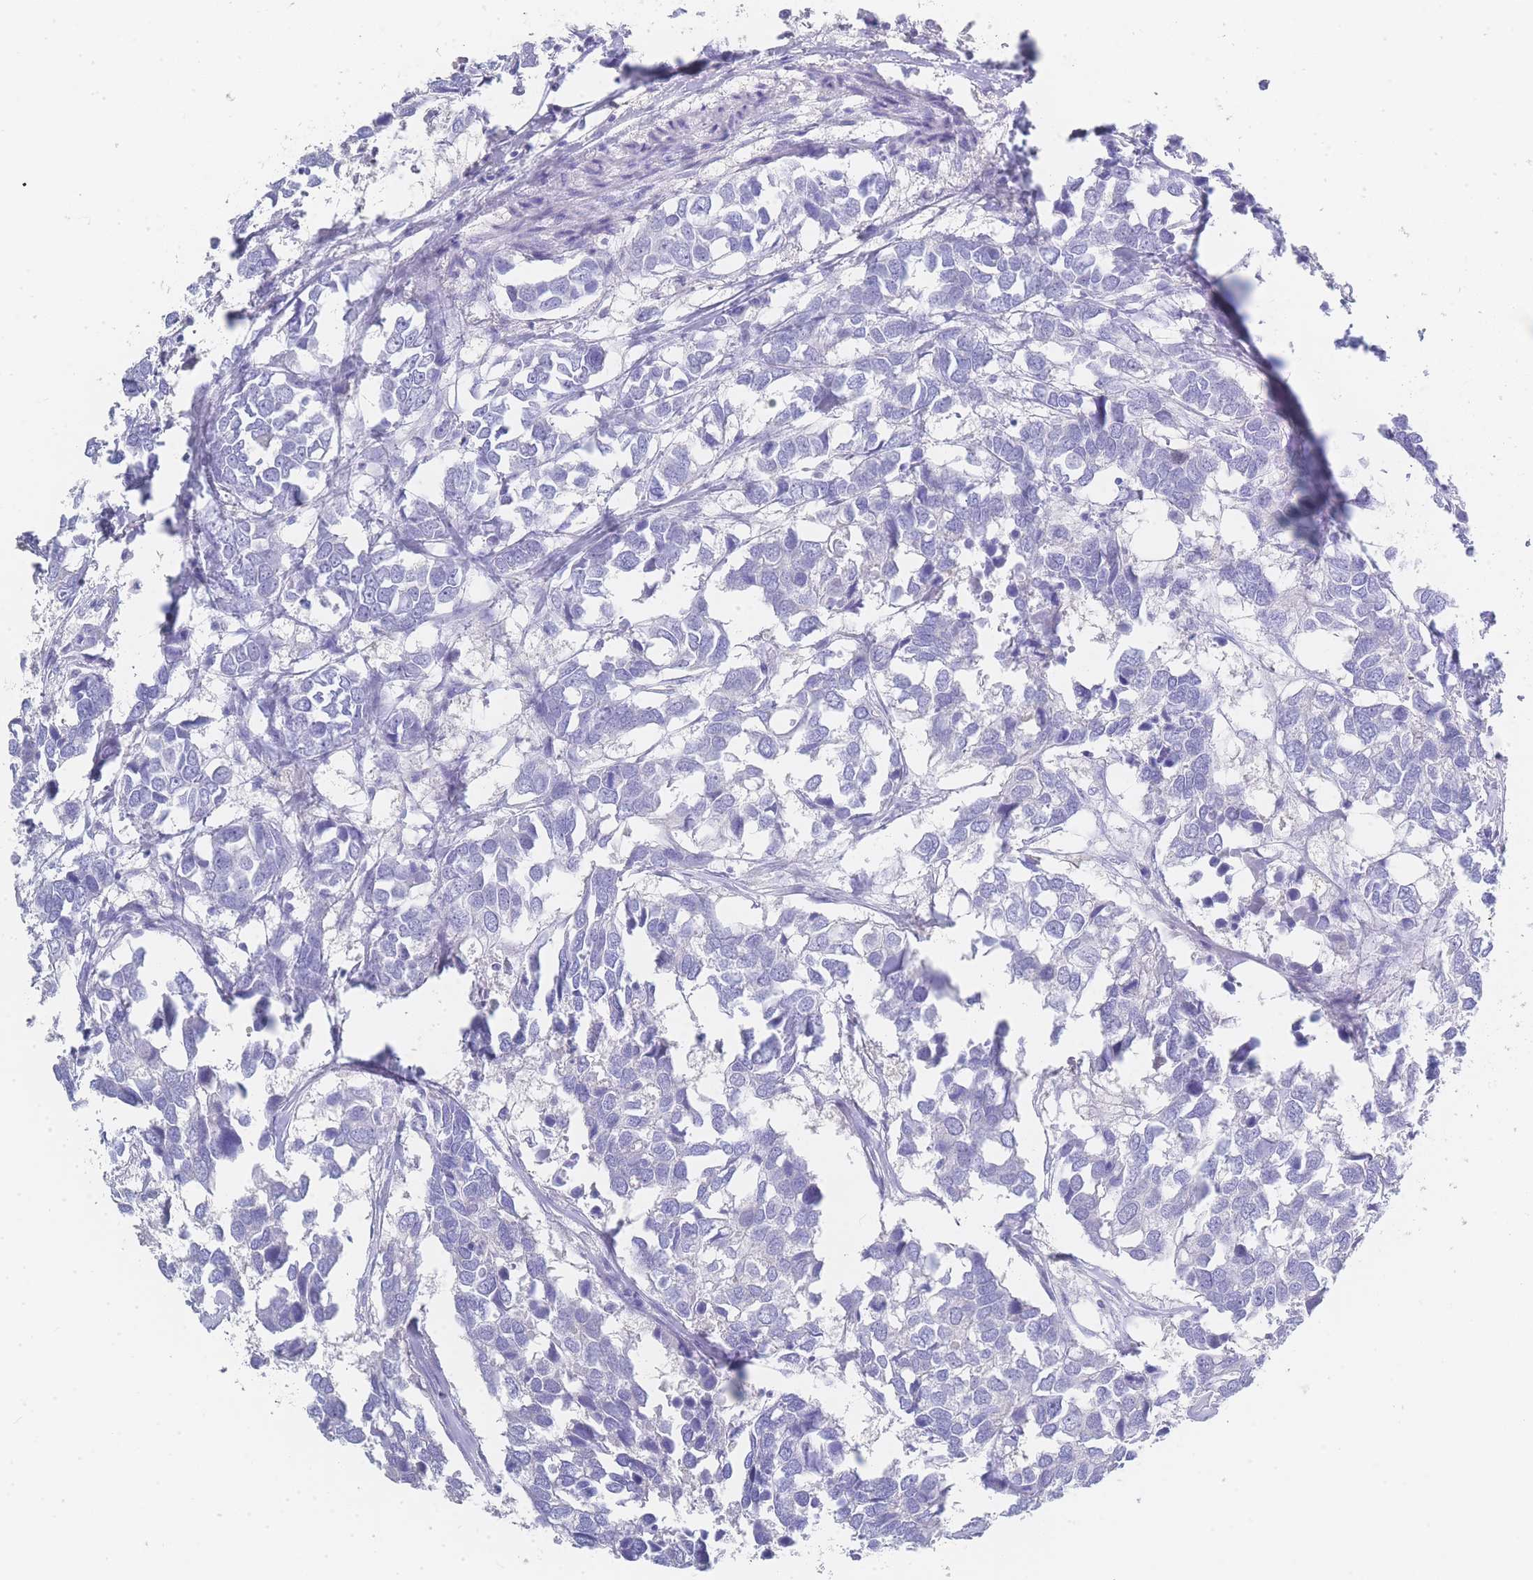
{"staining": {"intensity": "negative", "quantity": "none", "location": "none"}, "tissue": "breast cancer", "cell_type": "Tumor cells", "image_type": "cancer", "snomed": [{"axis": "morphology", "description": "Duct carcinoma"}, {"axis": "topography", "description": "Breast"}], "caption": "Breast cancer was stained to show a protein in brown. There is no significant staining in tumor cells.", "gene": "LZTFL1", "patient": {"sex": "female", "age": 83}}